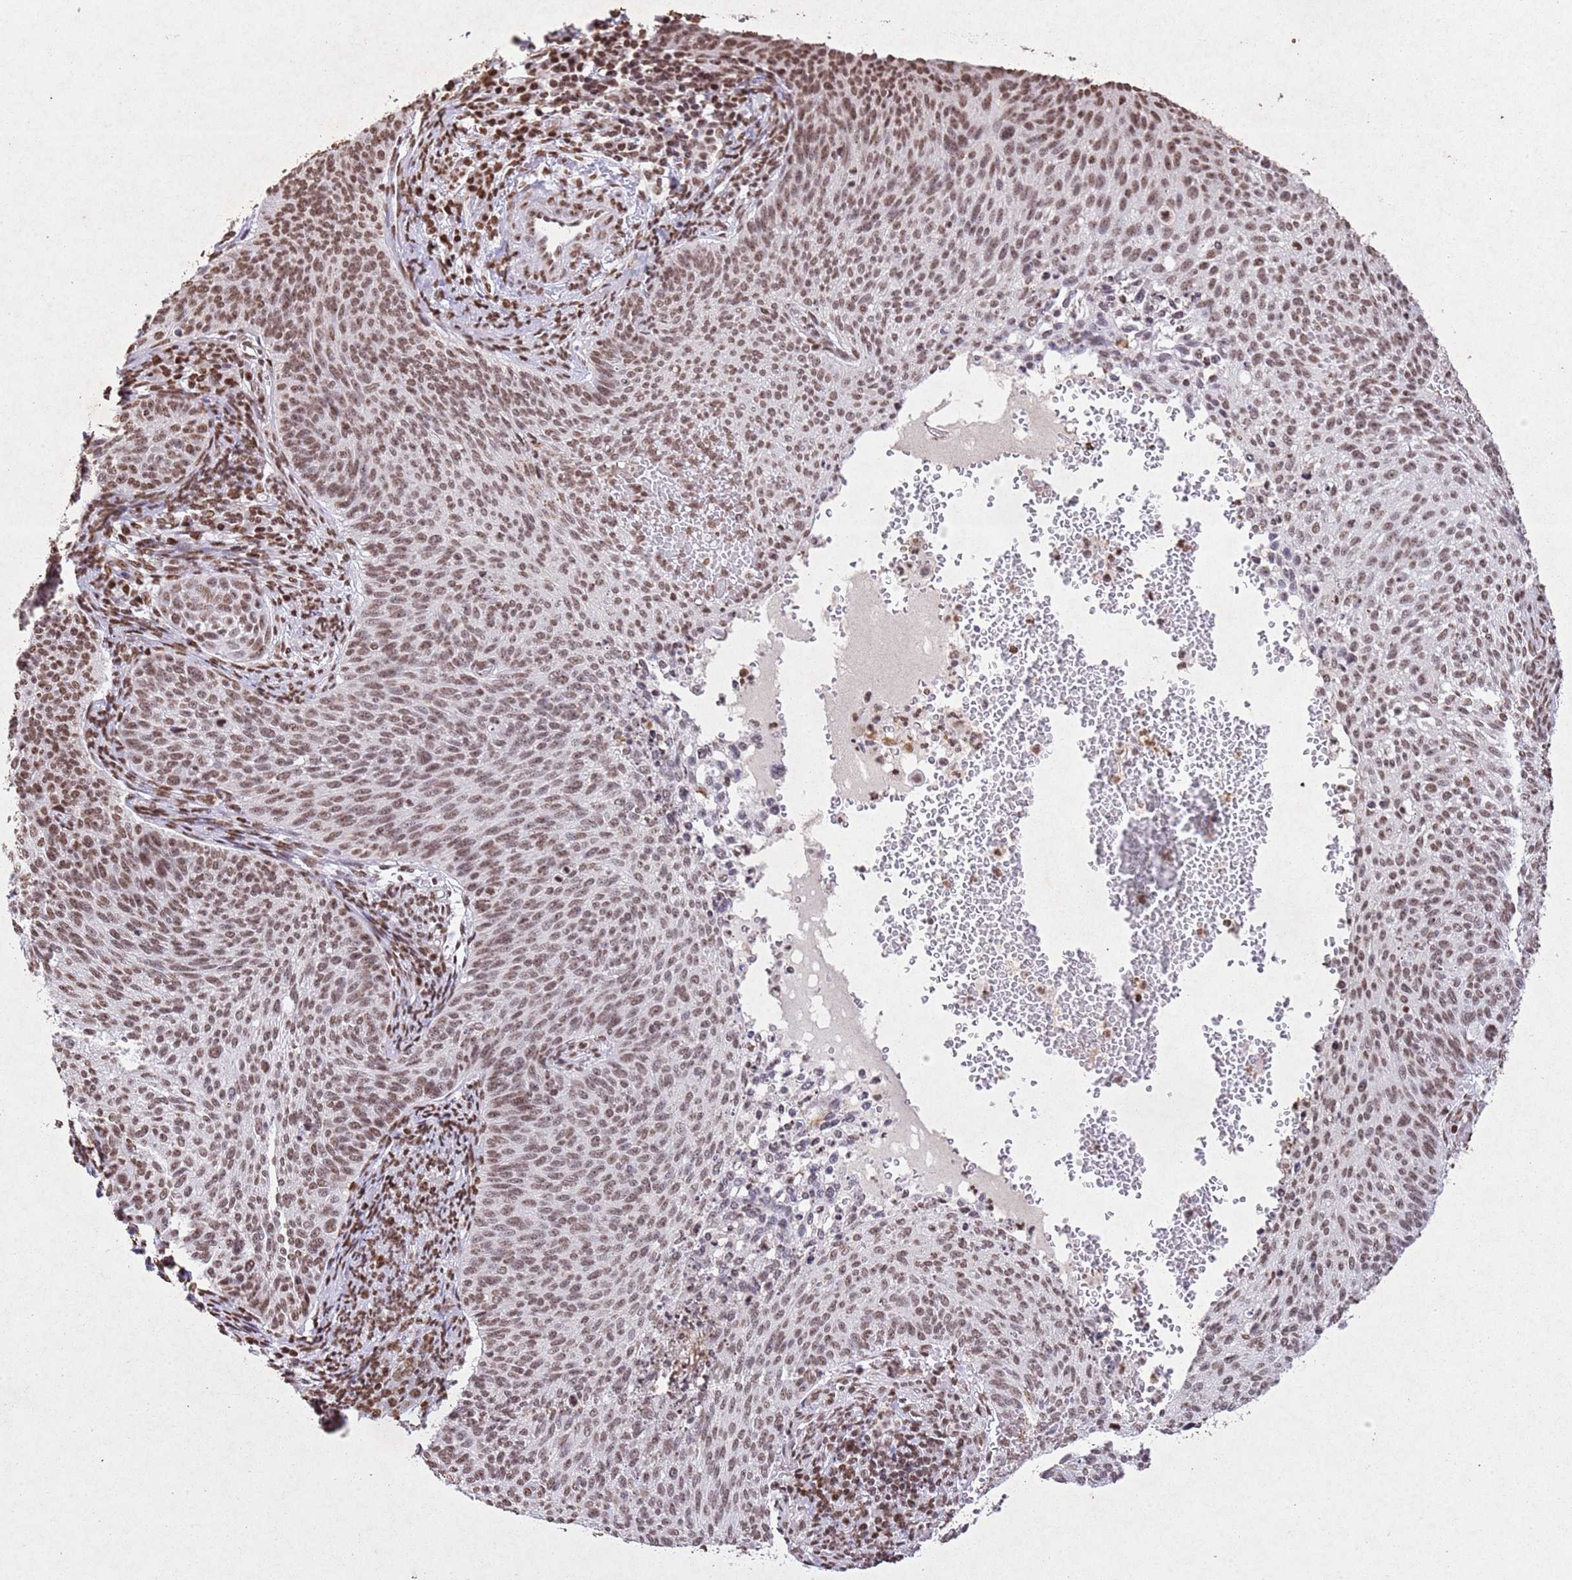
{"staining": {"intensity": "moderate", "quantity": ">75%", "location": "nuclear"}, "tissue": "cervical cancer", "cell_type": "Tumor cells", "image_type": "cancer", "snomed": [{"axis": "morphology", "description": "Squamous cell carcinoma, NOS"}, {"axis": "topography", "description": "Cervix"}], "caption": "IHC of squamous cell carcinoma (cervical) demonstrates medium levels of moderate nuclear staining in about >75% of tumor cells. (DAB = brown stain, brightfield microscopy at high magnification).", "gene": "BMAL1", "patient": {"sex": "female", "age": 70}}